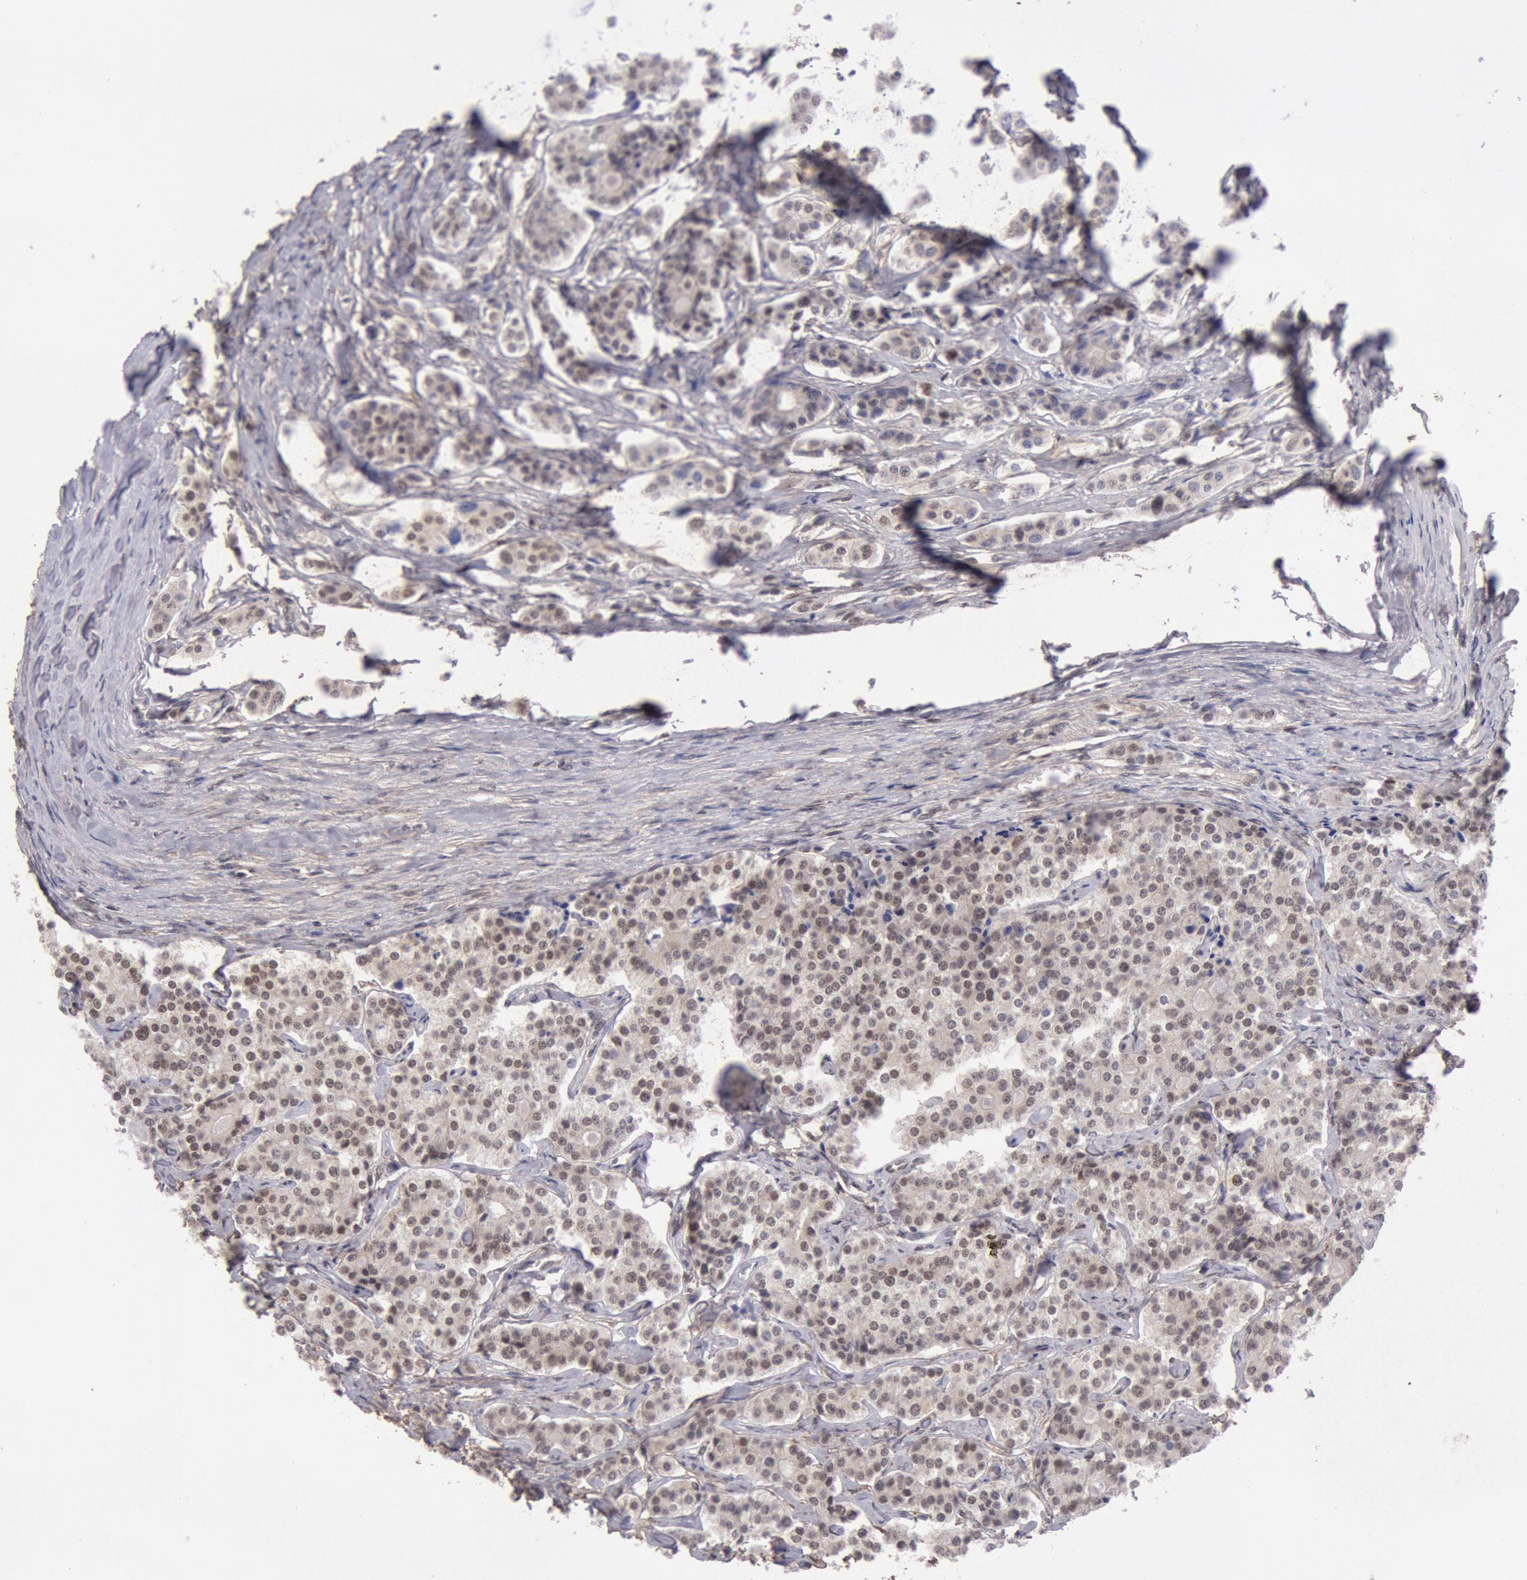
{"staining": {"intensity": "weak", "quantity": ">75%", "location": "nuclear"}, "tissue": "carcinoid", "cell_type": "Tumor cells", "image_type": "cancer", "snomed": [{"axis": "morphology", "description": "Carcinoid, malignant, NOS"}, {"axis": "topography", "description": "Small intestine"}], "caption": "Immunohistochemical staining of carcinoid exhibits low levels of weak nuclear protein positivity in about >75% of tumor cells. (DAB (3,3'-diaminobenzidine) IHC, brown staining for protein, blue staining for nuclei).", "gene": "CDKN2B", "patient": {"sex": "male", "age": 63}}